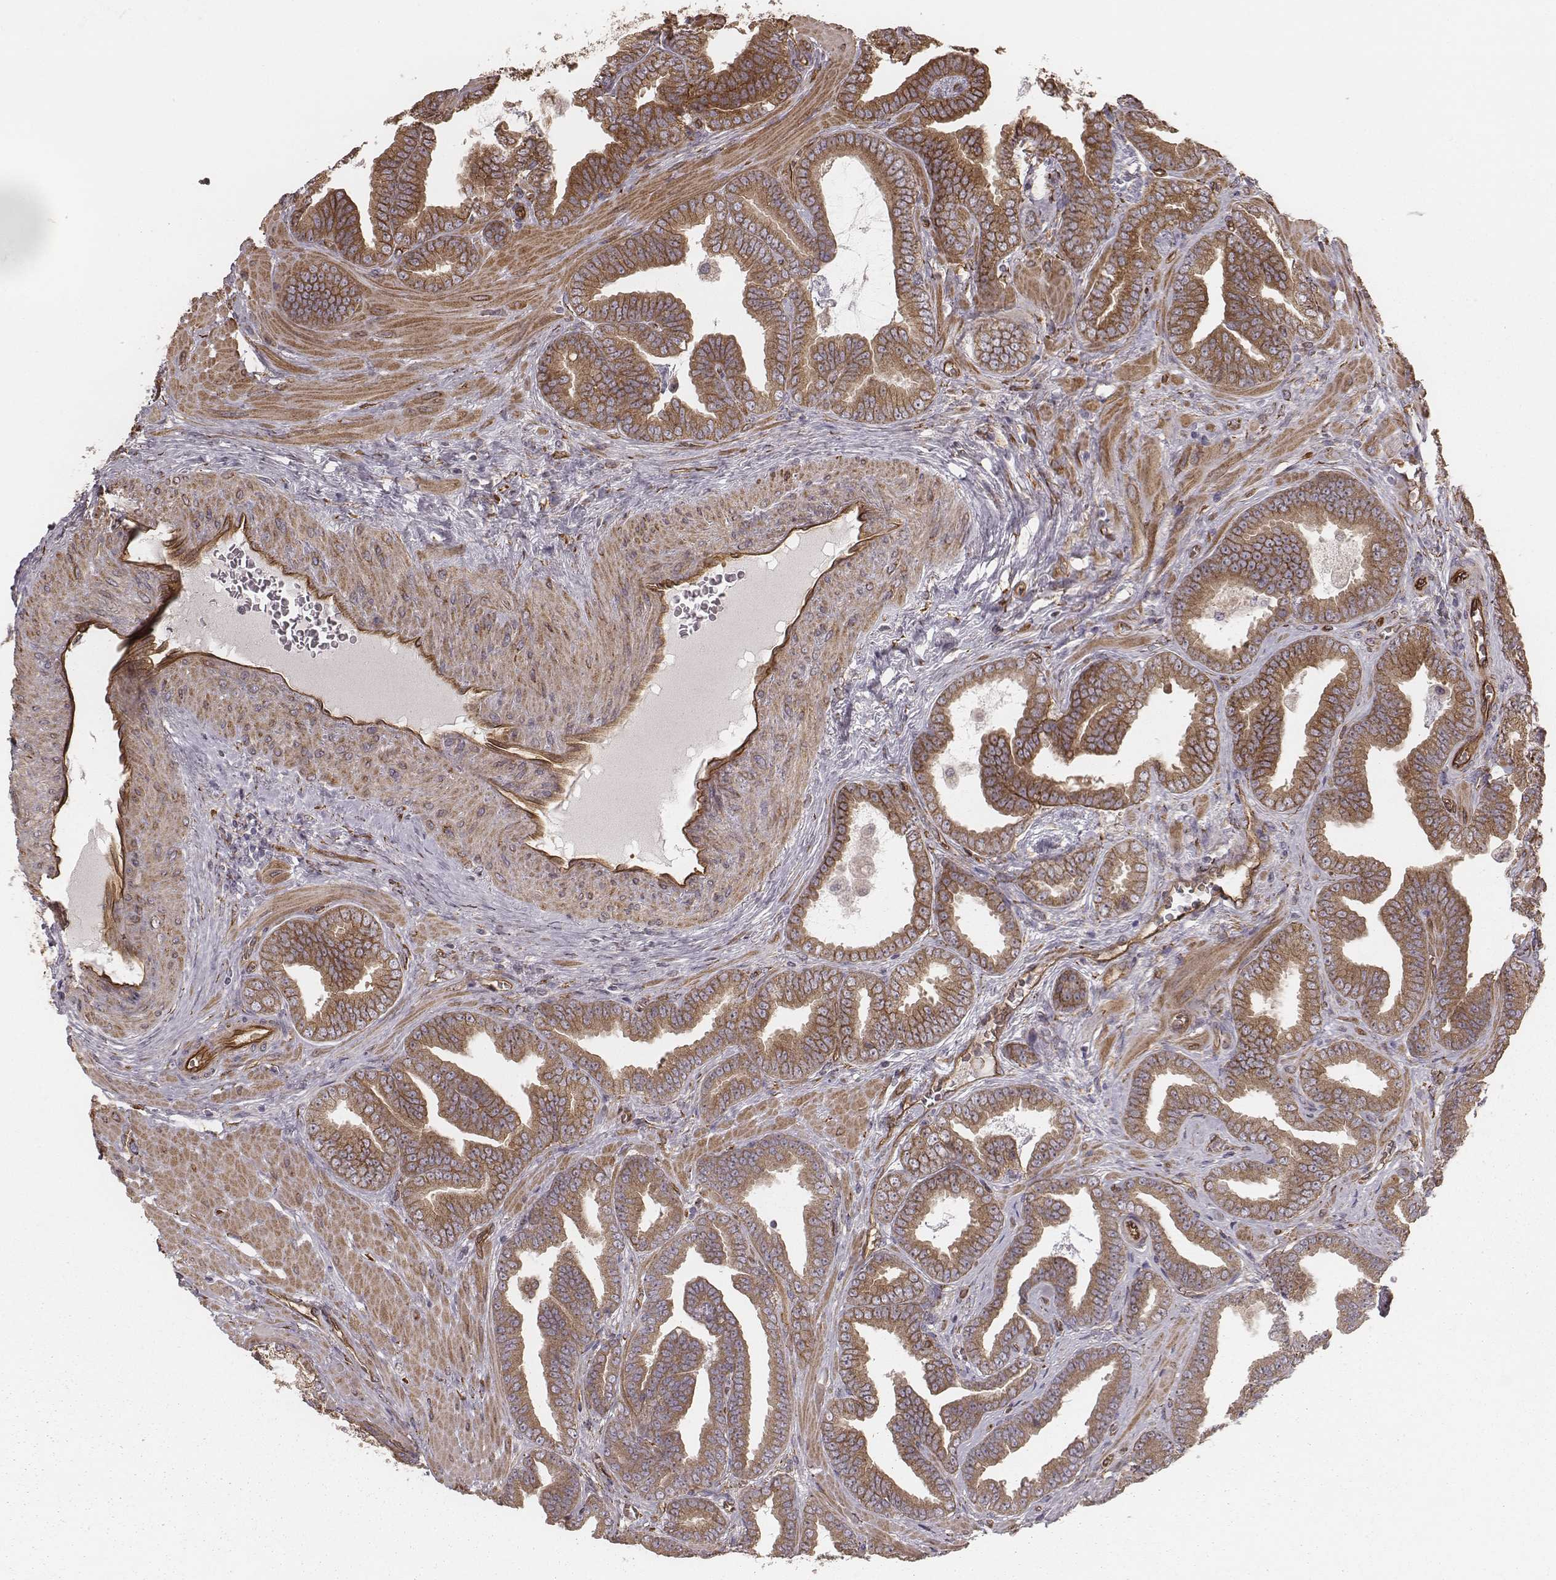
{"staining": {"intensity": "strong", "quantity": "25%-75%", "location": "cytoplasmic/membranous"}, "tissue": "prostate cancer", "cell_type": "Tumor cells", "image_type": "cancer", "snomed": [{"axis": "morphology", "description": "Adenocarcinoma, Low grade"}, {"axis": "topography", "description": "Prostate"}], "caption": "DAB (3,3'-diaminobenzidine) immunohistochemical staining of human prostate cancer (low-grade adenocarcinoma) shows strong cytoplasmic/membranous protein positivity in approximately 25%-75% of tumor cells. (IHC, brightfield microscopy, high magnification).", "gene": "PALMD", "patient": {"sex": "male", "age": 63}}